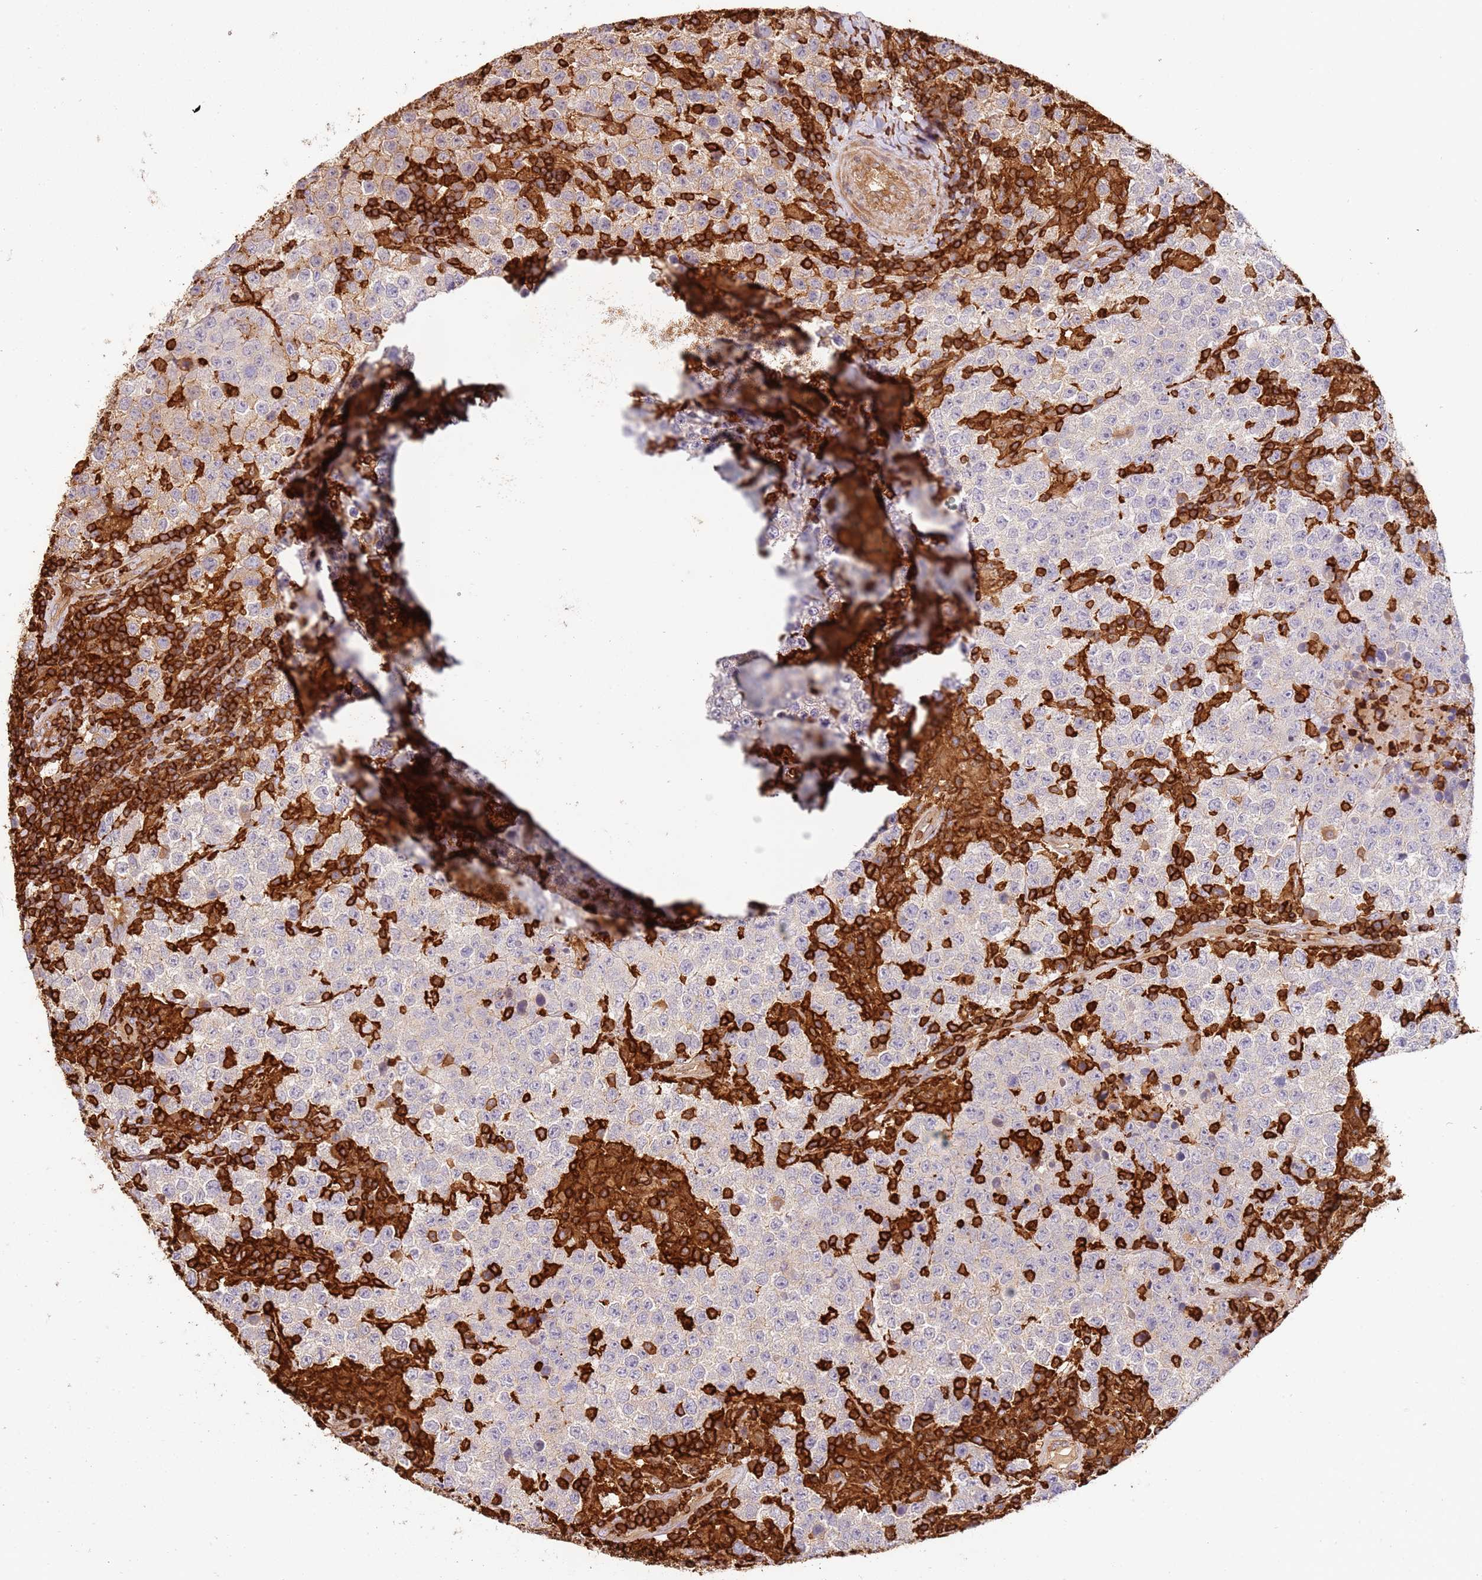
{"staining": {"intensity": "moderate", "quantity": "25%-75%", "location": "cytoplasmic/membranous"}, "tissue": "testis cancer", "cell_type": "Tumor cells", "image_type": "cancer", "snomed": [{"axis": "morphology", "description": "Seminoma, NOS"}, {"axis": "morphology", "description": "Carcinoma, Embryonal, NOS"}, {"axis": "topography", "description": "Testis"}], "caption": "This is a photomicrograph of IHC staining of testis seminoma, which shows moderate staining in the cytoplasmic/membranous of tumor cells.", "gene": "OR6P1", "patient": {"sex": "male", "age": 41}}